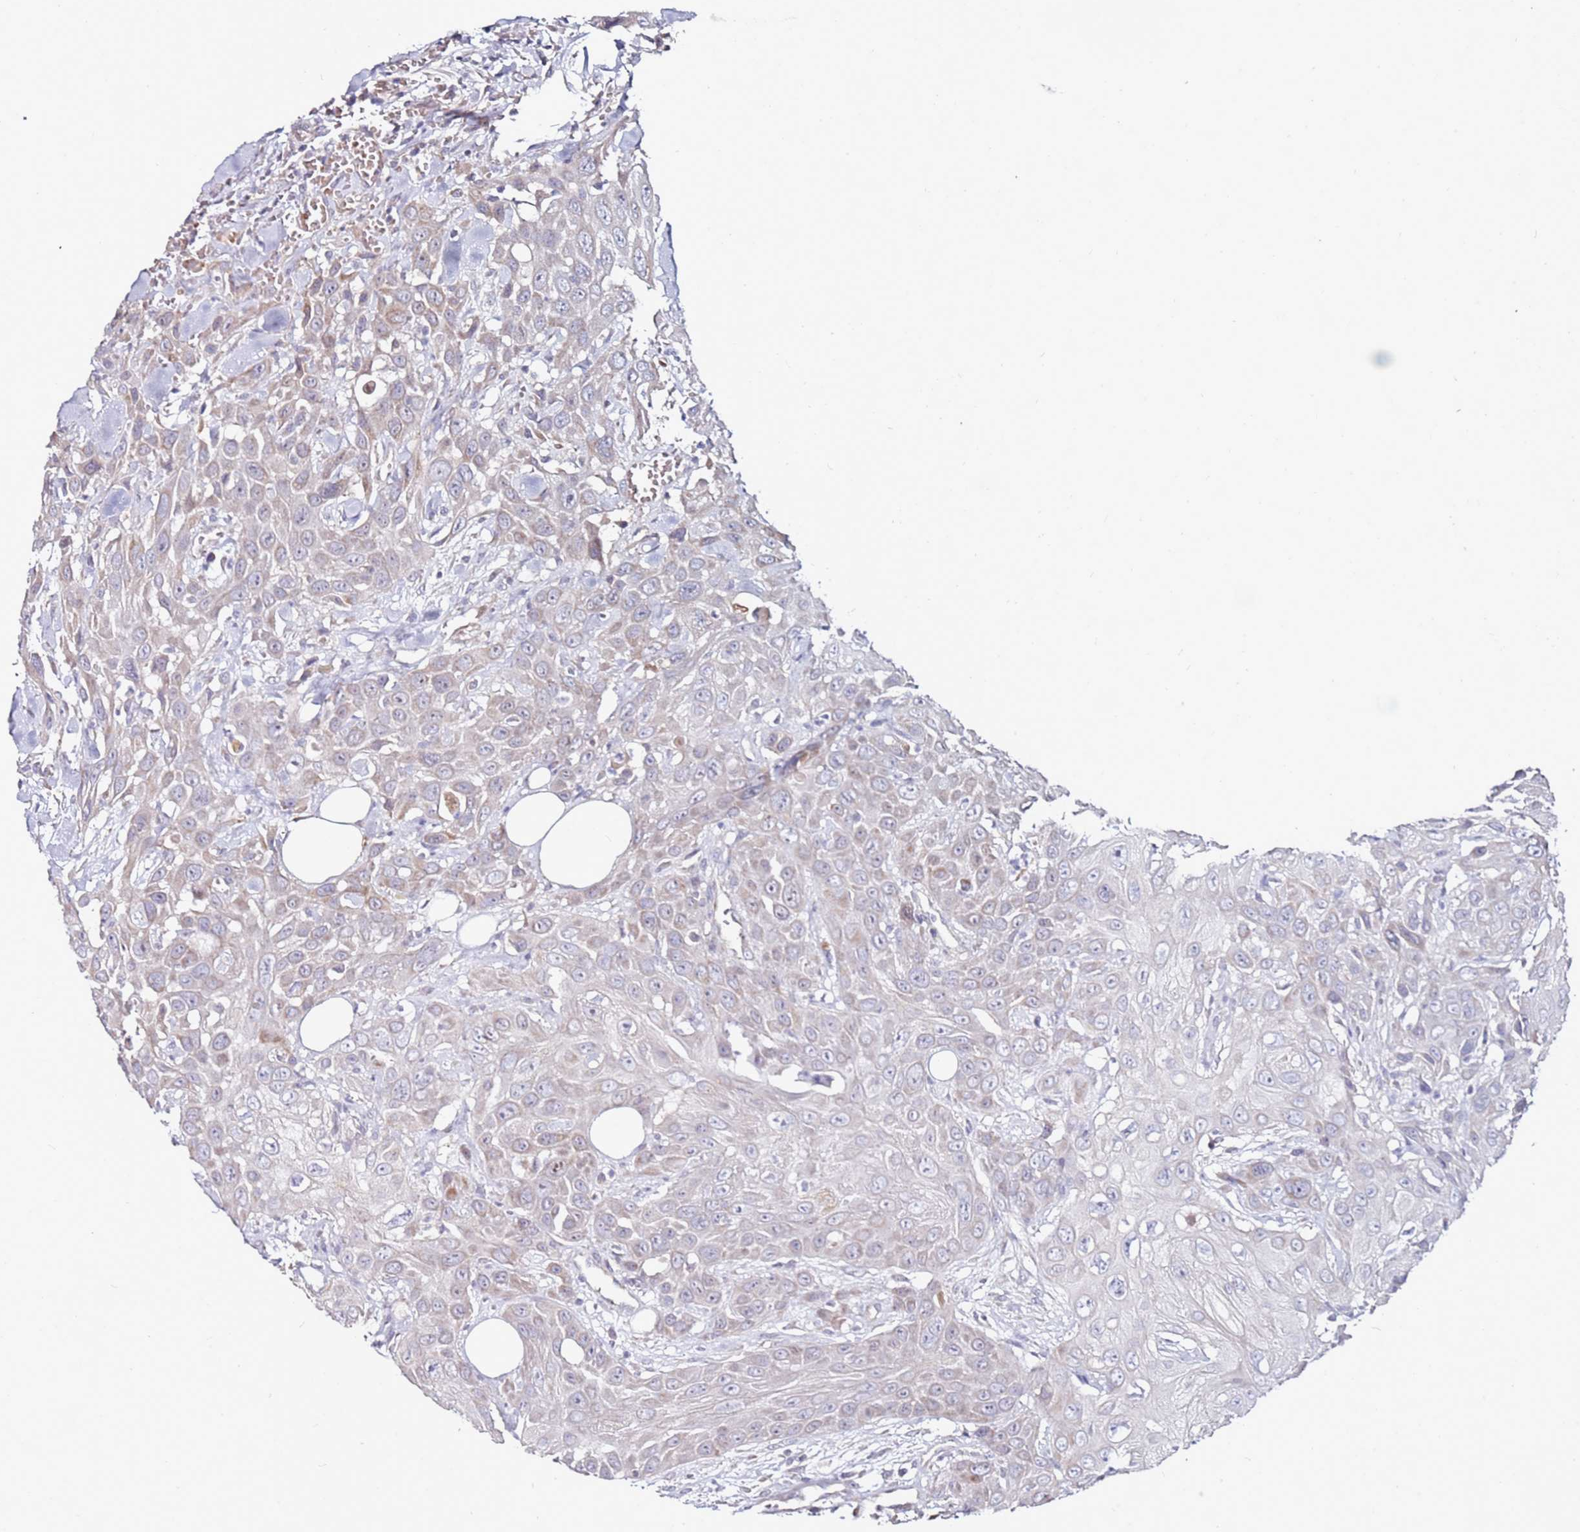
{"staining": {"intensity": "weak", "quantity": "<25%", "location": "cytoplasmic/membranous"}, "tissue": "head and neck cancer", "cell_type": "Tumor cells", "image_type": "cancer", "snomed": [{"axis": "morphology", "description": "Squamous cell carcinoma, NOS"}, {"axis": "topography", "description": "Head-Neck"}], "caption": "Tumor cells are negative for brown protein staining in head and neck cancer.", "gene": "RARS2", "patient": {"sex": "male", "age": 81}}